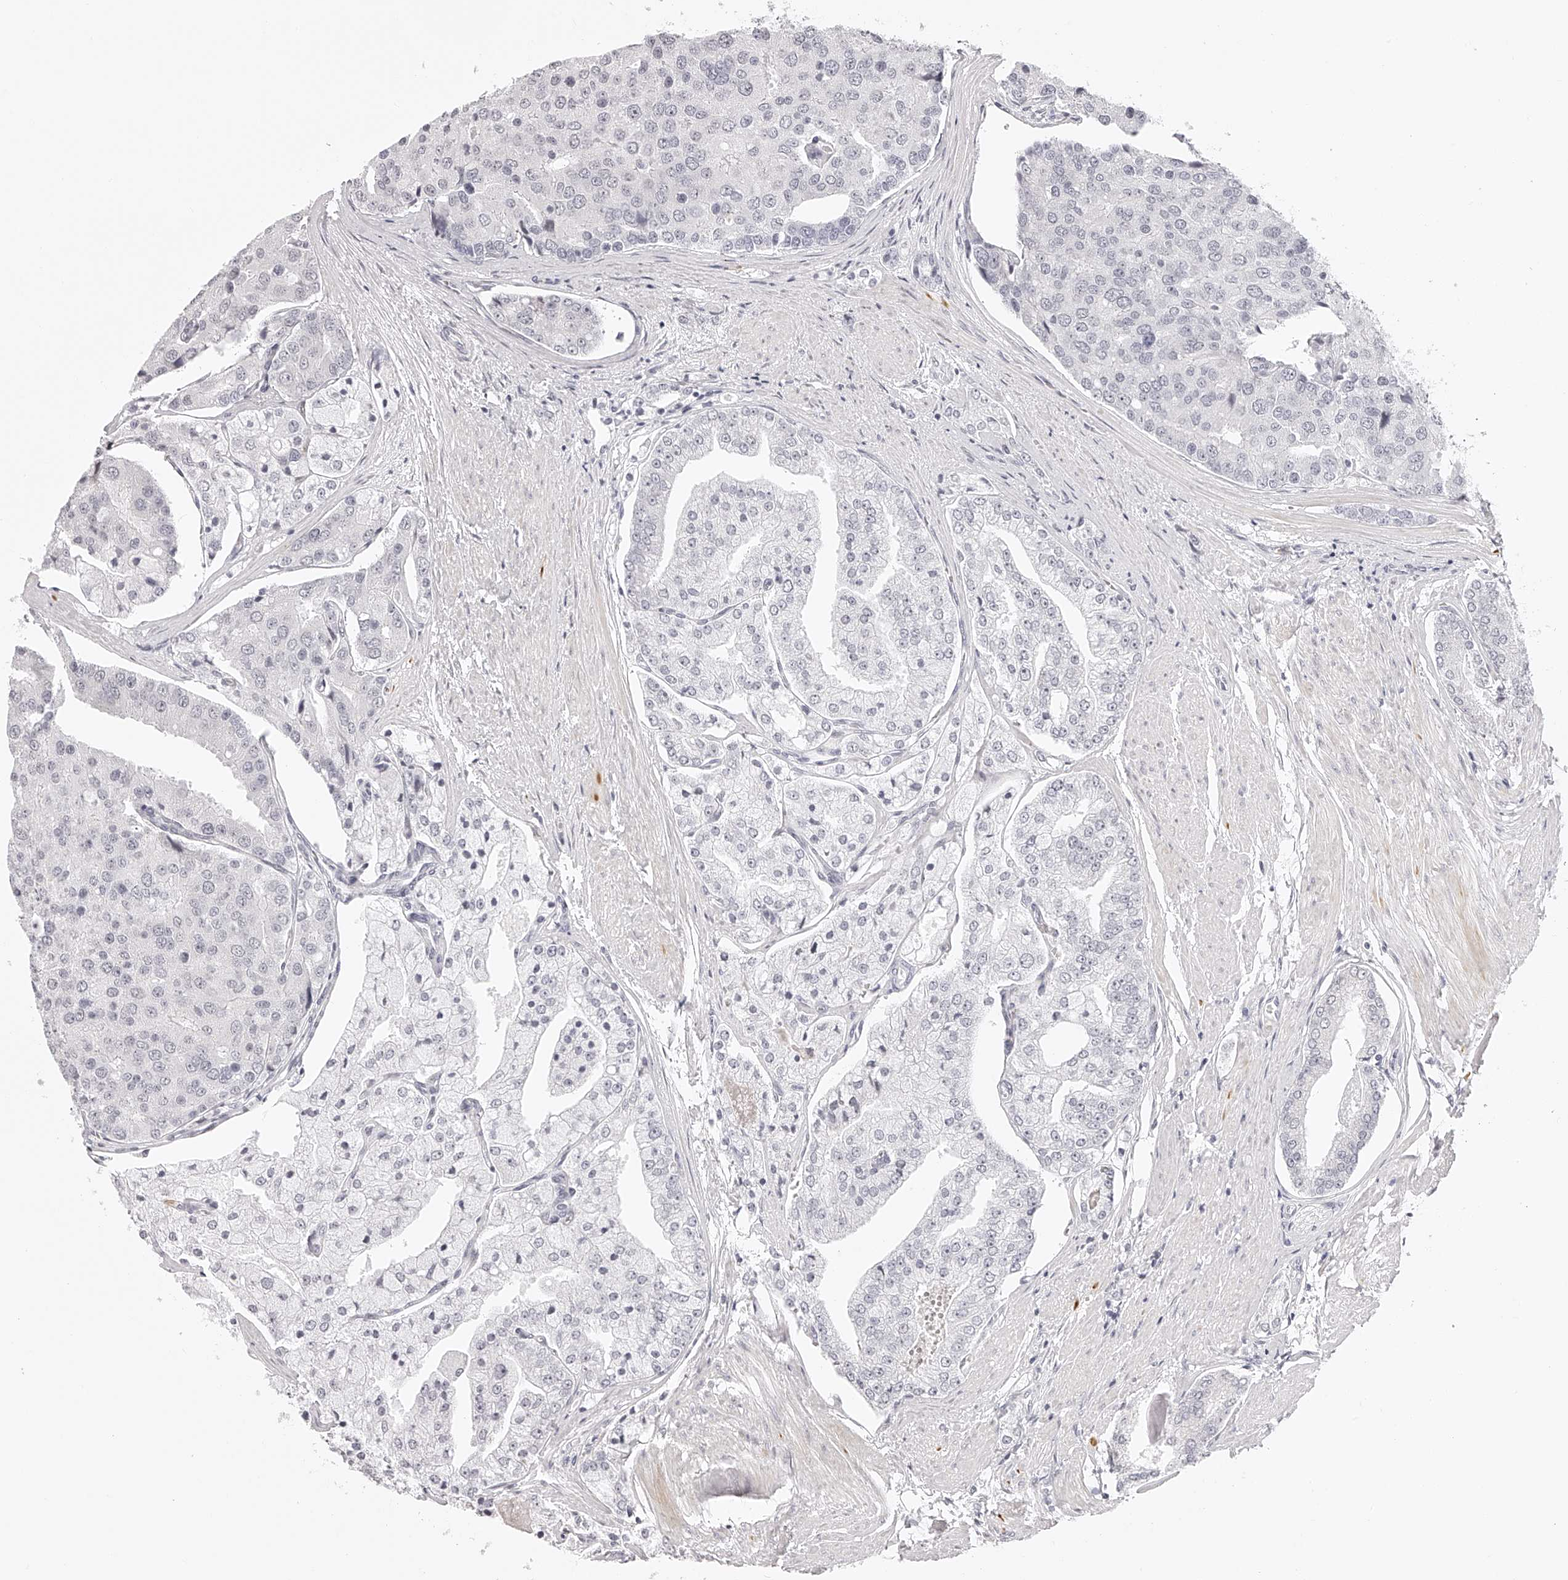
{"staining": {"intensity": "negative", "quantity": "none", "location": "none"}, "tissue": "prostate cancer", "cell_type": "Tumor cells", "image_type": "cancer", "snomed": [{"axis": "morphology", "description": "Adenocarcinoma, High grade"}, {"axis": "topography", "description": "Prostate"}], "caption": "A photomicrograph of human prostate cancer (adenocarcinoma (high-grade)) is negative for staining in tumor cells.", "gene": "PLEKHG1", "patient": {"sex": "male", "age": 50}}